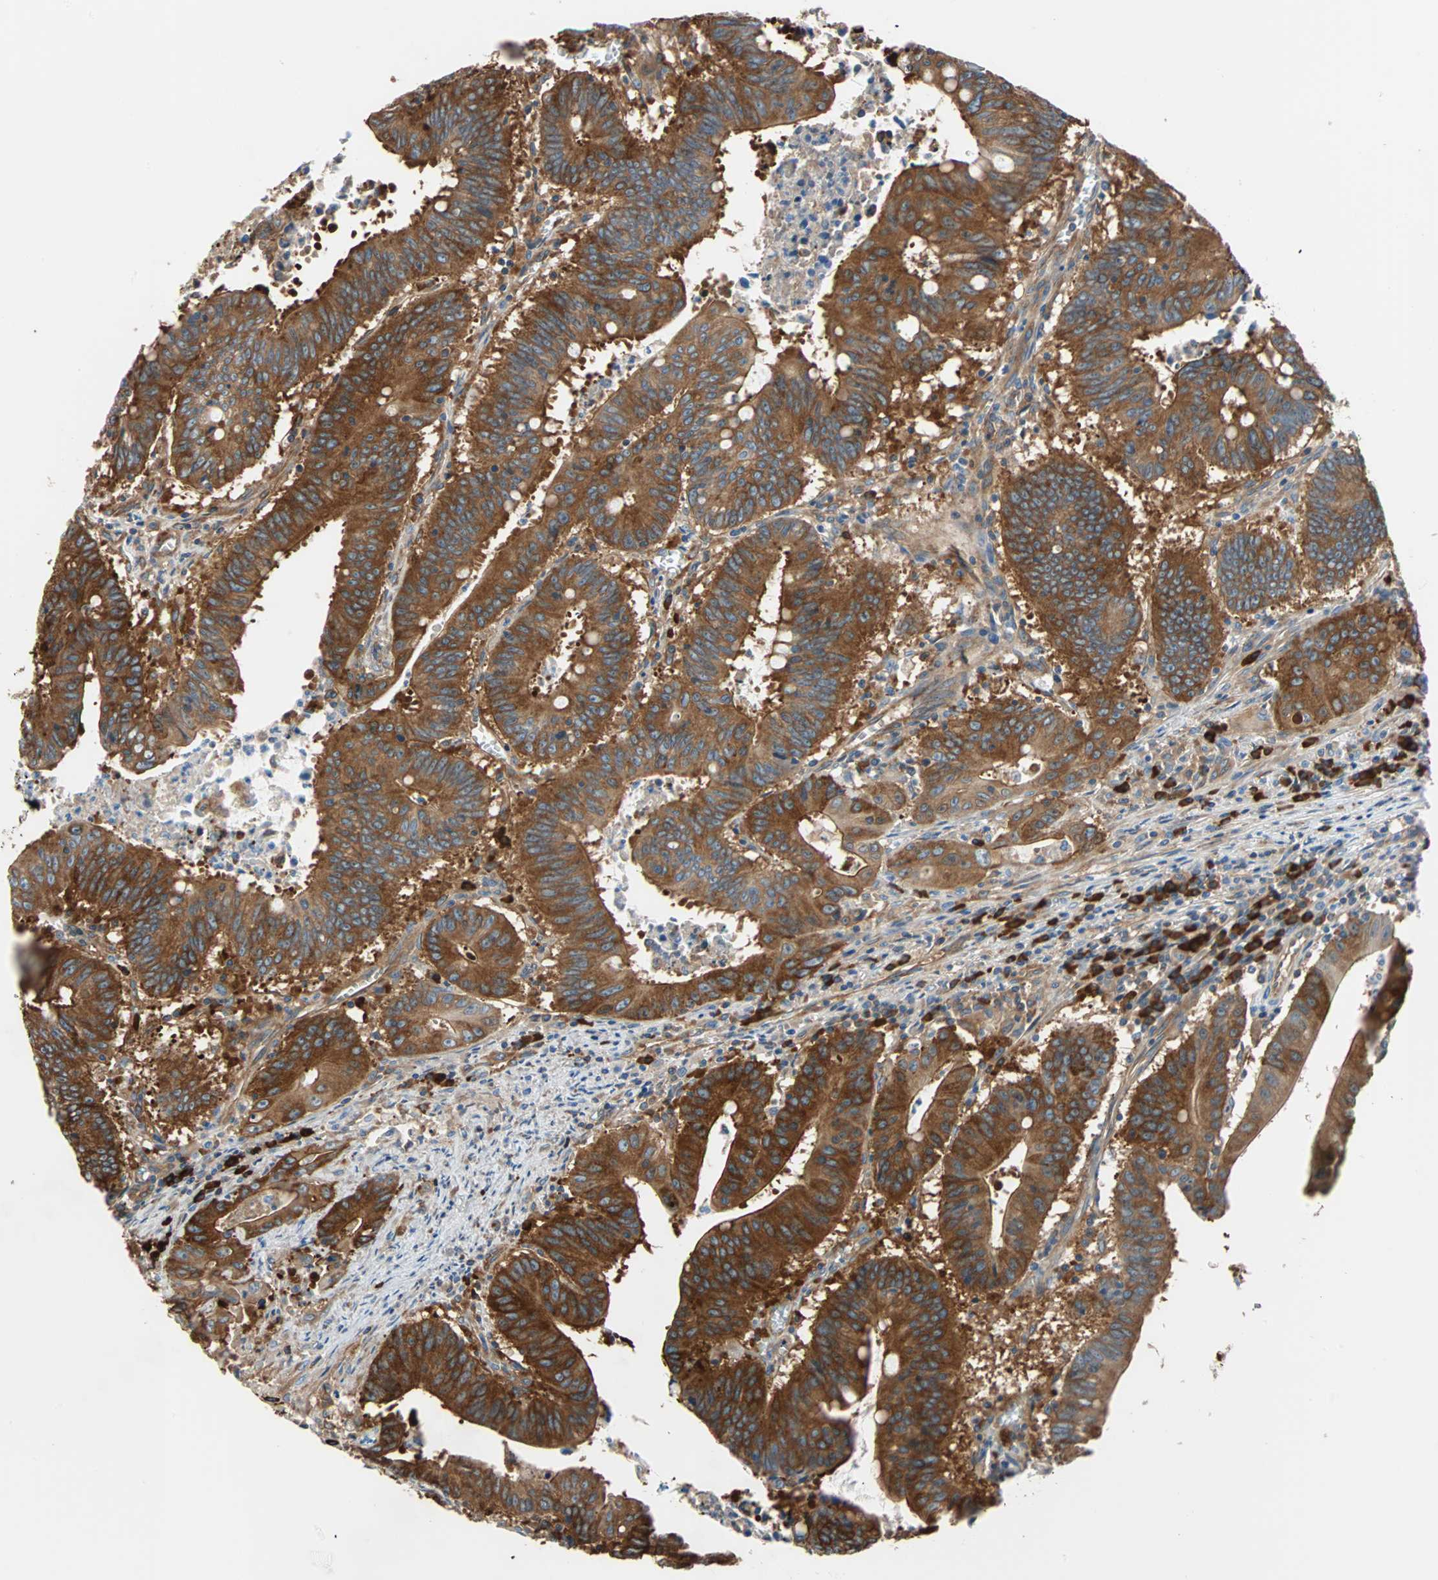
{"staining": {"intensity": "strong", "quantity": ">75%", "location": "cytoplasmic/membranous"}, "tissue": "colorectal cancer", "cell_type": "Tumor cells", "image_type": "cancer", "snomed": [{"axis": "morphology", "description": "Adenocarcinoma, NOS"}, {"axis": "topography", "description": "Colon"}], "caption": "Immunohistochemical staining of colorectal cancer (adenocarcinoma) reveals high levels of strong cytoplasmic/membranous protein expression in approximately >75% of tumor cells.", "gene": "EEF2", "patient": {"sex": "male", "age": 45}}